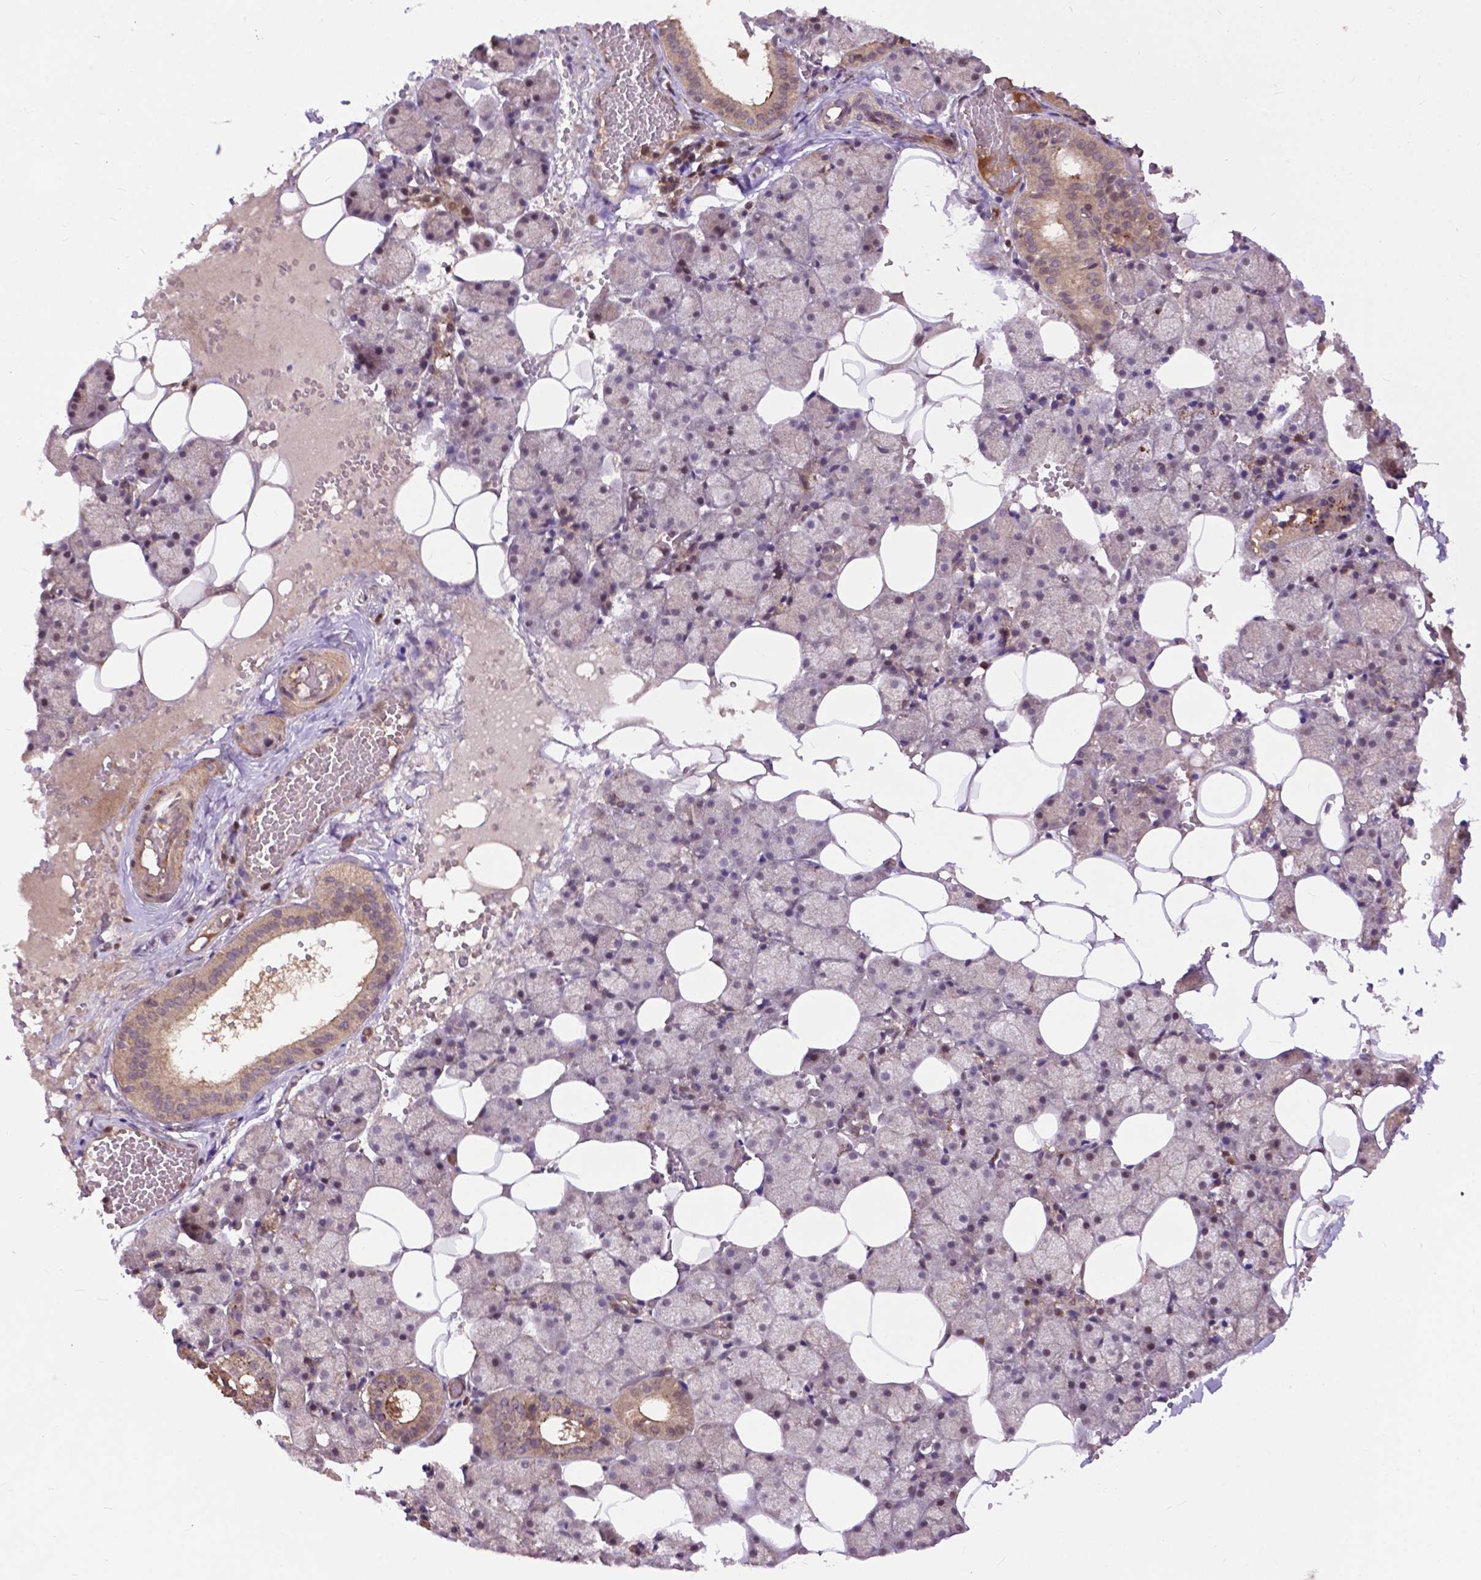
{"staining": {"intensity": "moderate", "quantity": "25%-75%", "location": "cytoplasmic/membranous,nuclear"}, "tissue": "salivary gland", "cell_type": "Glandular cells", "image_type": "normal", "snomed": [{"axis": "morphology", "description": "Normal tissue, NOS"}, {"axis": "topography", "description": "Salivary gland"}], "caption": "Immunohistochemistry (IHC) photomicrograph of benign human salivary gland stained for a protein (brown), which exhibits medium levels of moderate cytoplasmic/membranous,nuclear positivity in approximately 25%-75% of glandular cells.", "gene": "CHMP4A", "patient": {"sex": "male", "age": 38}}